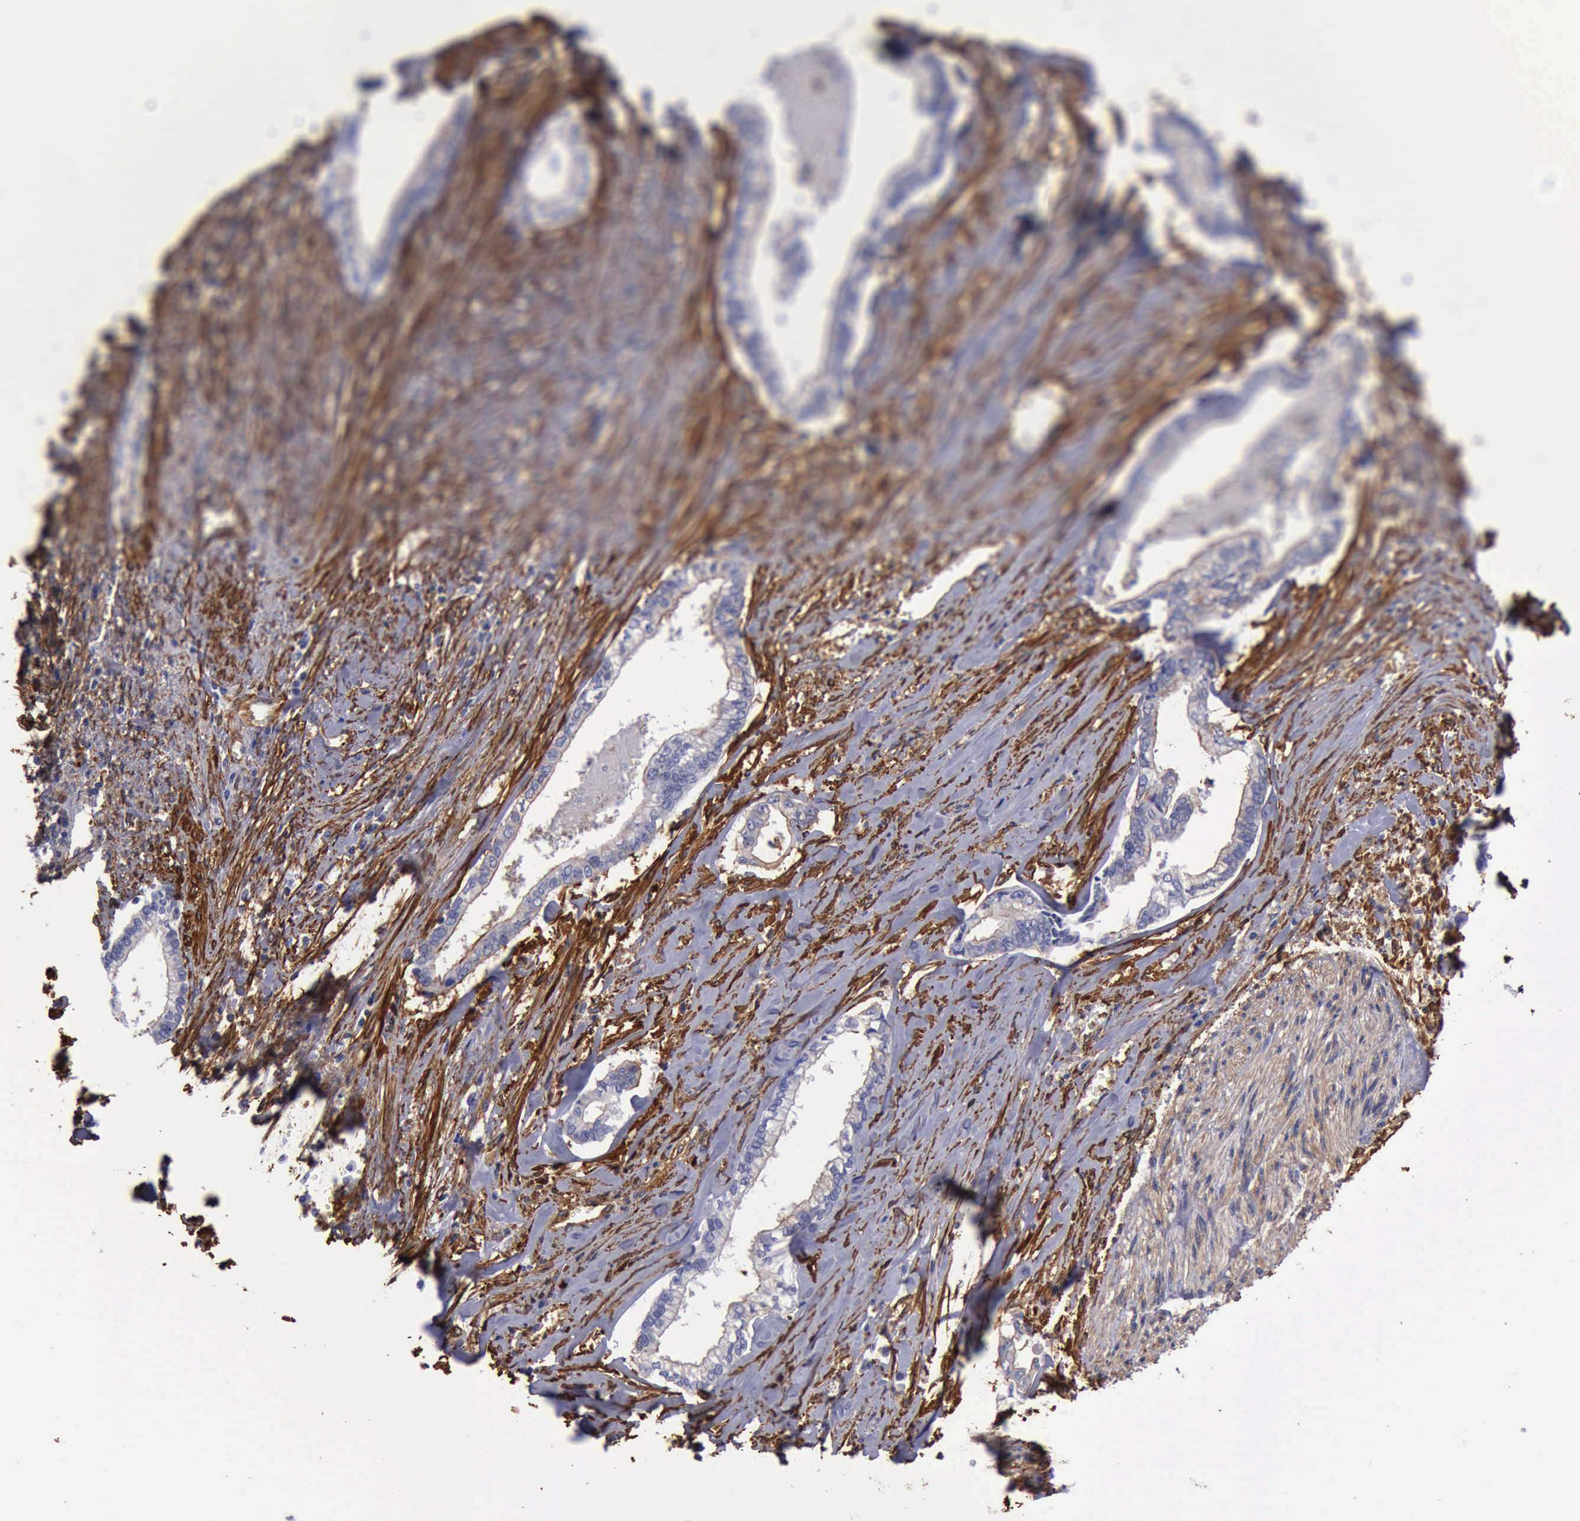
{"staining": {"intensity": "negative", "quantity": "none", "location": "none"}, "tissue": "liver cancer", "cell_type": "Tumor cells", "image_type": "cancer", "snomed": [{"axis": "morphology", "description": "Cholangiocarcinoma"}, {"axis": "topography", "description": "Liver"}], "caption": "Immunohistochemical staining of liver cholangiocarcinoma reveals no significant staining in tumor cells.", "gene": "FLNA", "patient": {"sex": "male", "age": 57}}